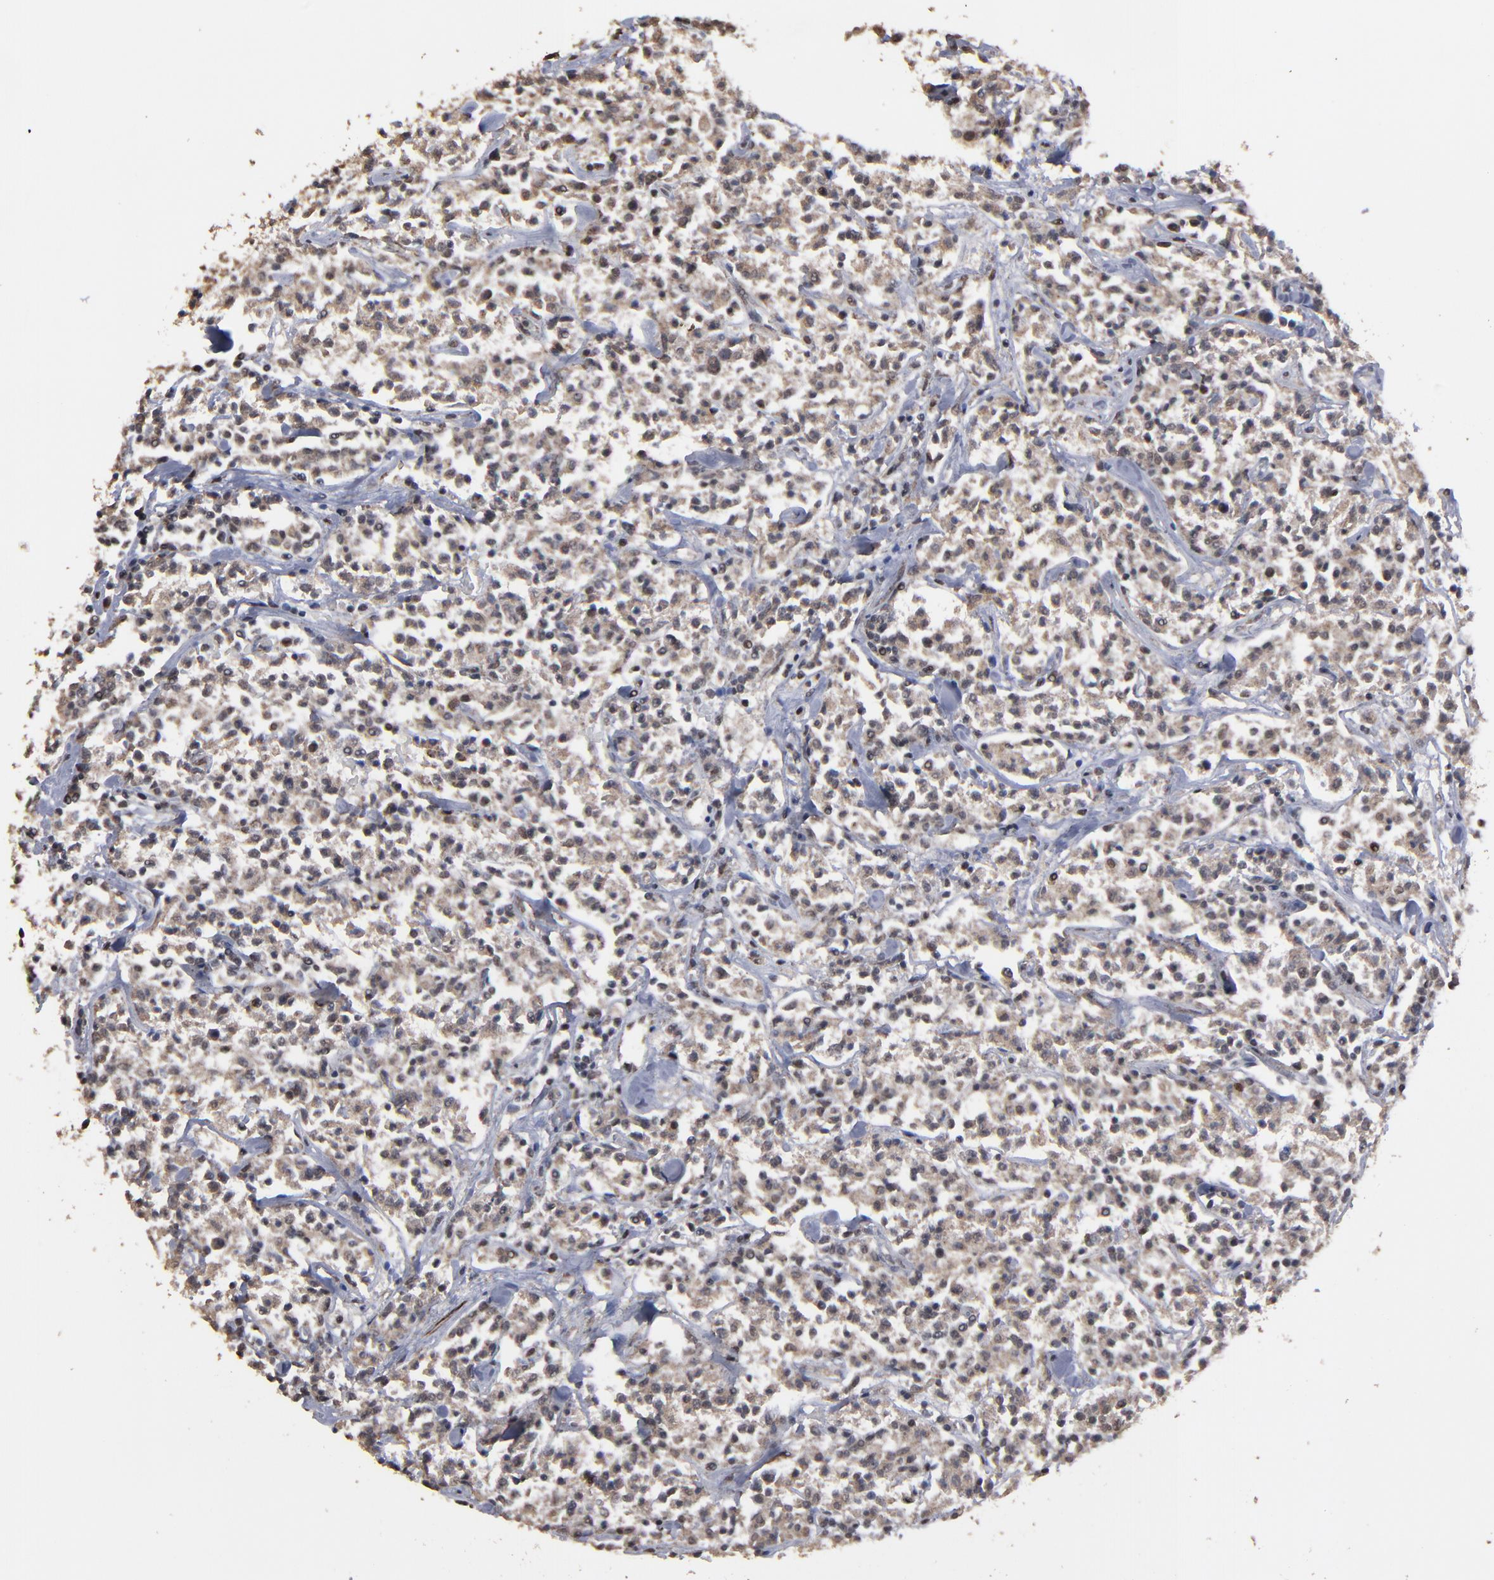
{"staining": {"intensity": "weak", "quantity": ">75%", "location": "cytoplasmic/membranous"}, "tissue": "lymphoma", "cell_type": "Tumor cells", "image_type": "cancer", "snomed": [{"axis": "morphology", "description": "Malignant lymphoma, non-Hodgkin's type, Low grade"}, {"axis": "topography", "description": "Small intestine"}], "caption": "IHC (DAB) staining of malignant lymphoma, non-Hodgkin's type (low-grade) displays weak cytoplasmic/membranous protein positivity in about >75% of tumor cells.", "gene": "BNIP3", "patient": {"sex": "female", "age": 59}}